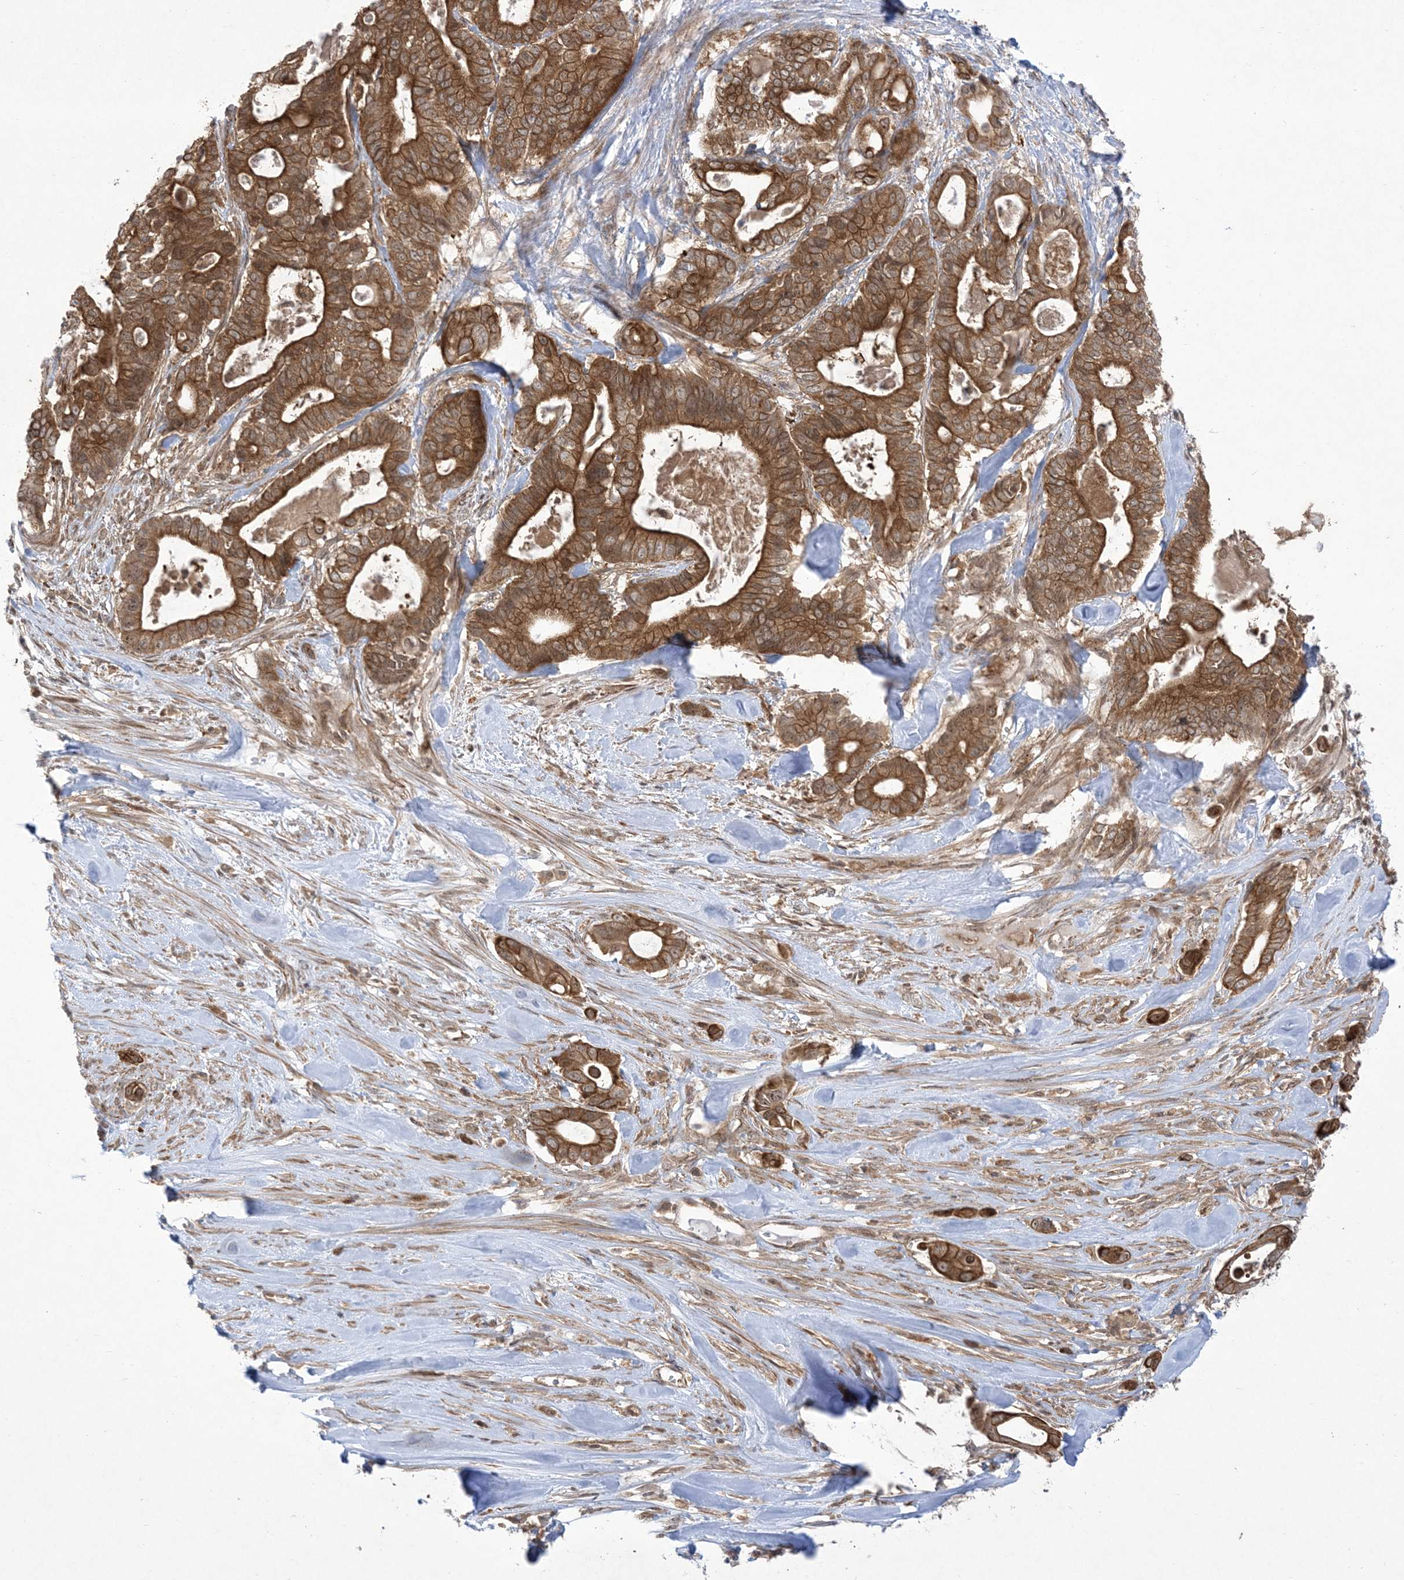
{"staining": {"intensity": "strong", "quantity": ">75%", "location": "cytoplasmic/membranous,nuclear"}, "tissue": "pancreatic cancer", "cell_type": "Tumor cells", "image_type": "cancer", "snomed": [{"axis": "morphology", "description": "Adenocarcinoma, NOS"}, {"axis": "topography", "description": "Pancreas"}], "caption": "Immunohistochemistry (IHC) of human pancreatic cancer (adenocarcinoma) displays high levels of strong cytoplasmic/membranous and nuclear staining in about >75% of tumor cells.", "gene": "SOGA3", "patient": {"sex": "male", "age": 63}}